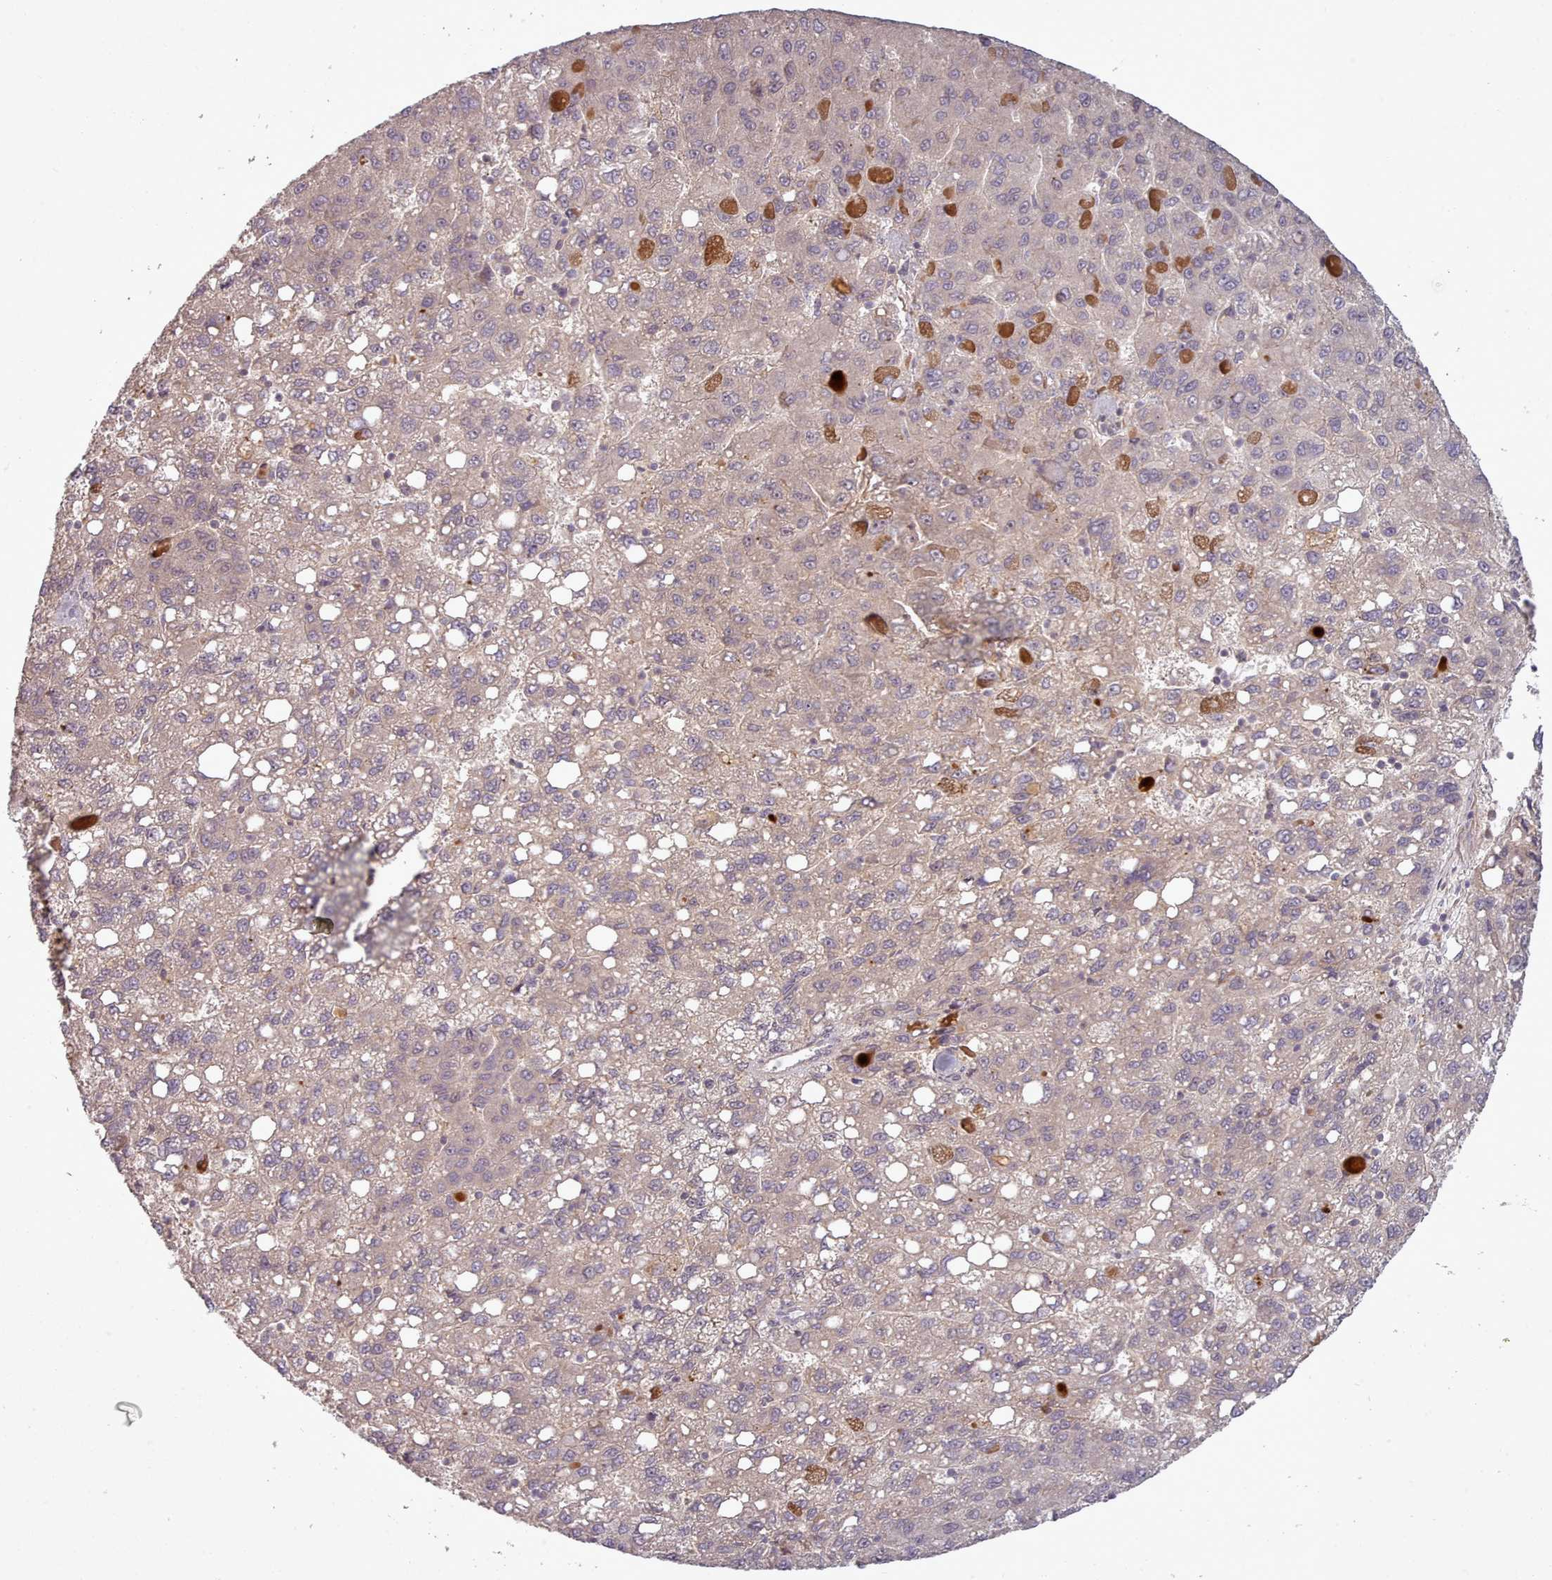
{"staining": {"intensity": "negative", "quantity": "none", "location": "none"}, "tissue": "liver cancer", "cell_type": "Tumor cells", "image_type": "cancer", "snomed": [{"axis": "morphology", "description": "Carcinoma, Hepatocellular, NOS"}, {"axis": "topography", "description": "Liver"}], "caption": "High magnification brightfield microscopy of hepatocellular carcinoma (liver) stained with DAB (3,3'-diaminobenzidine) (brown) and counterstained with hematoxylin (blue): tumor cells show no significant expression.", "gene": "LEFTY2", "patient": {"sex": "female", "age": 82}}